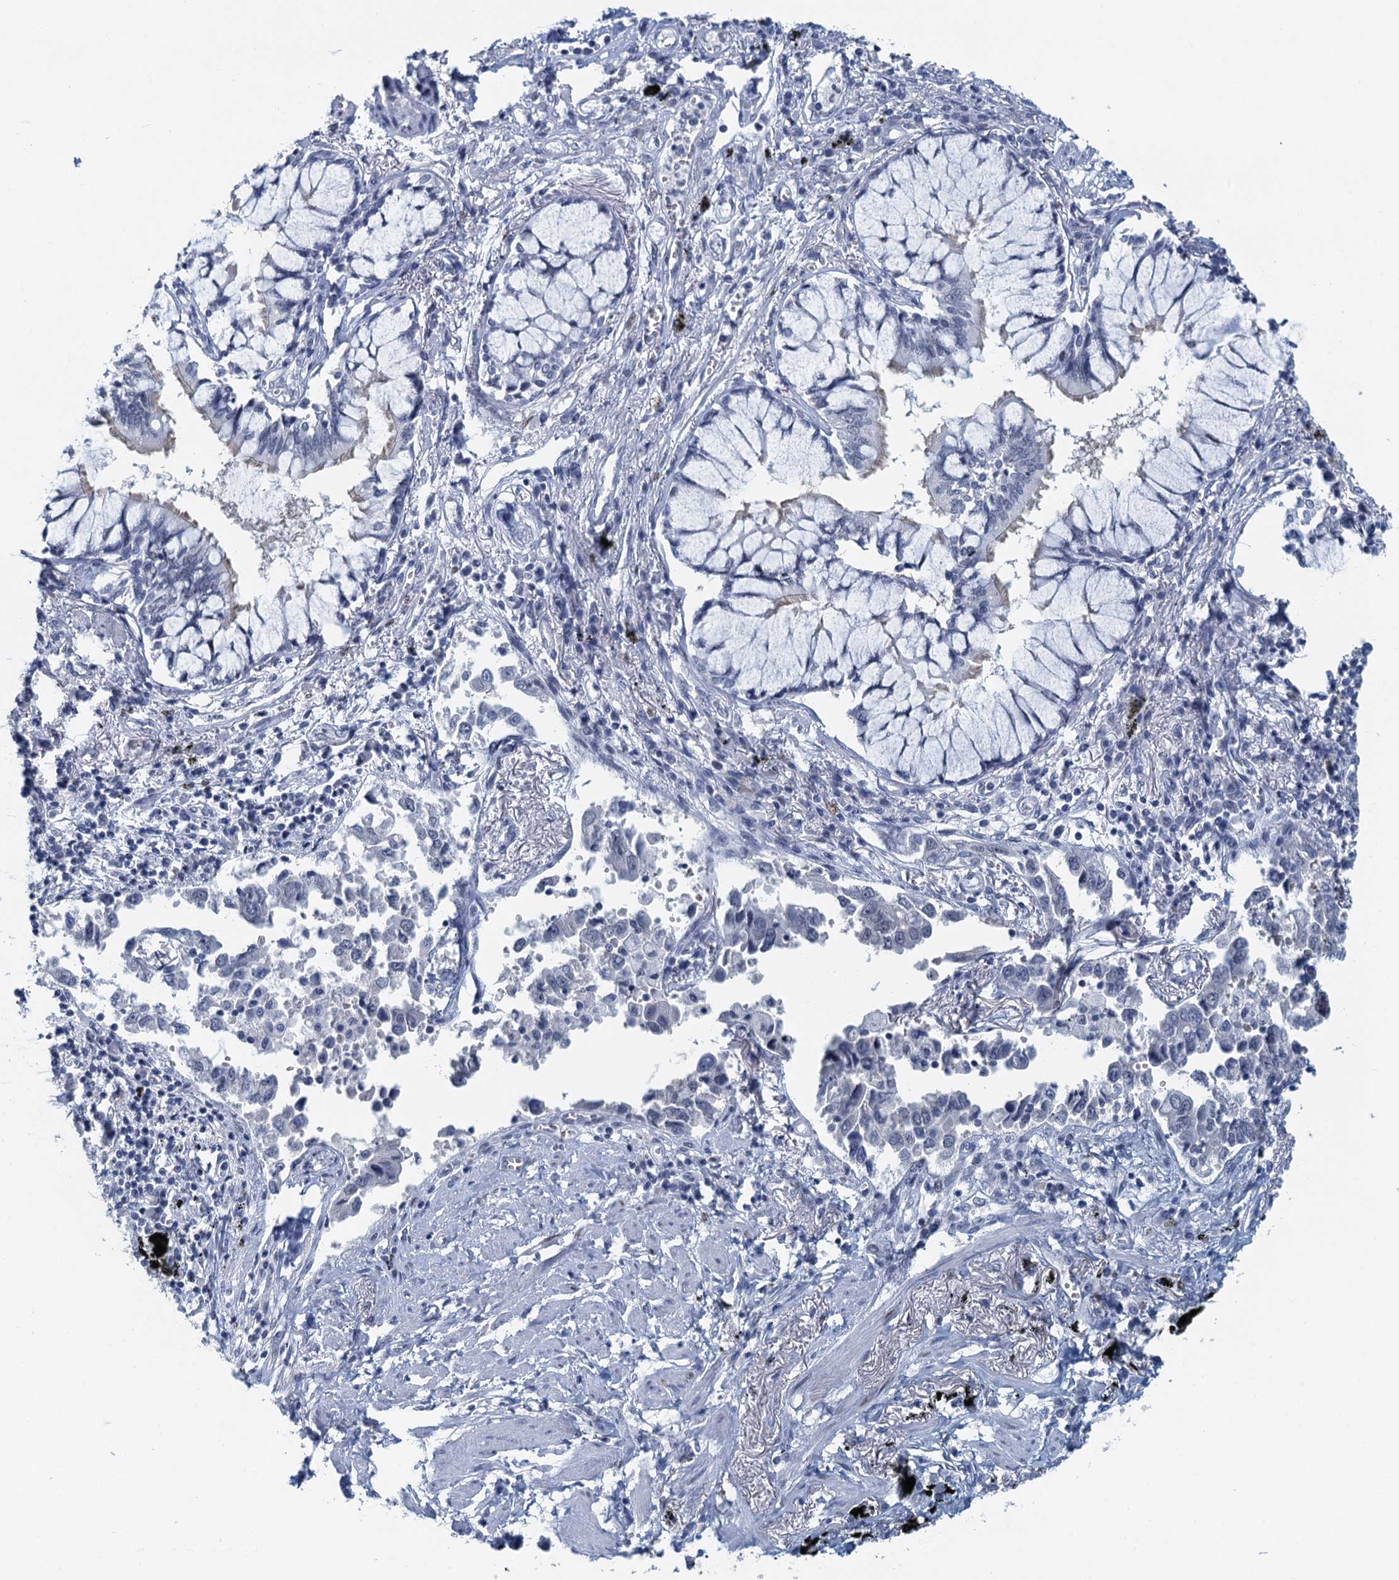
{"staining": {"intensity": "negative", "quantity": "none", "location": "none"}, "tissue": "lung cancer", "cell_type": "Tumor cells", "image_type": "cancer", "snomed": [{"axis": "morphology", "description": "Adenocarcinoma, NOS"}, {"axis": "topography", "description": "Lung"}], "caption": "High power microscopy histopathology image of an immunohistochemistry (IHC) micrograph of lung adenocarcinoma, revealing no significant staining in tumor cells.", "gene": "TTLL9", "patient": {"sex": "male", "age": 67}}